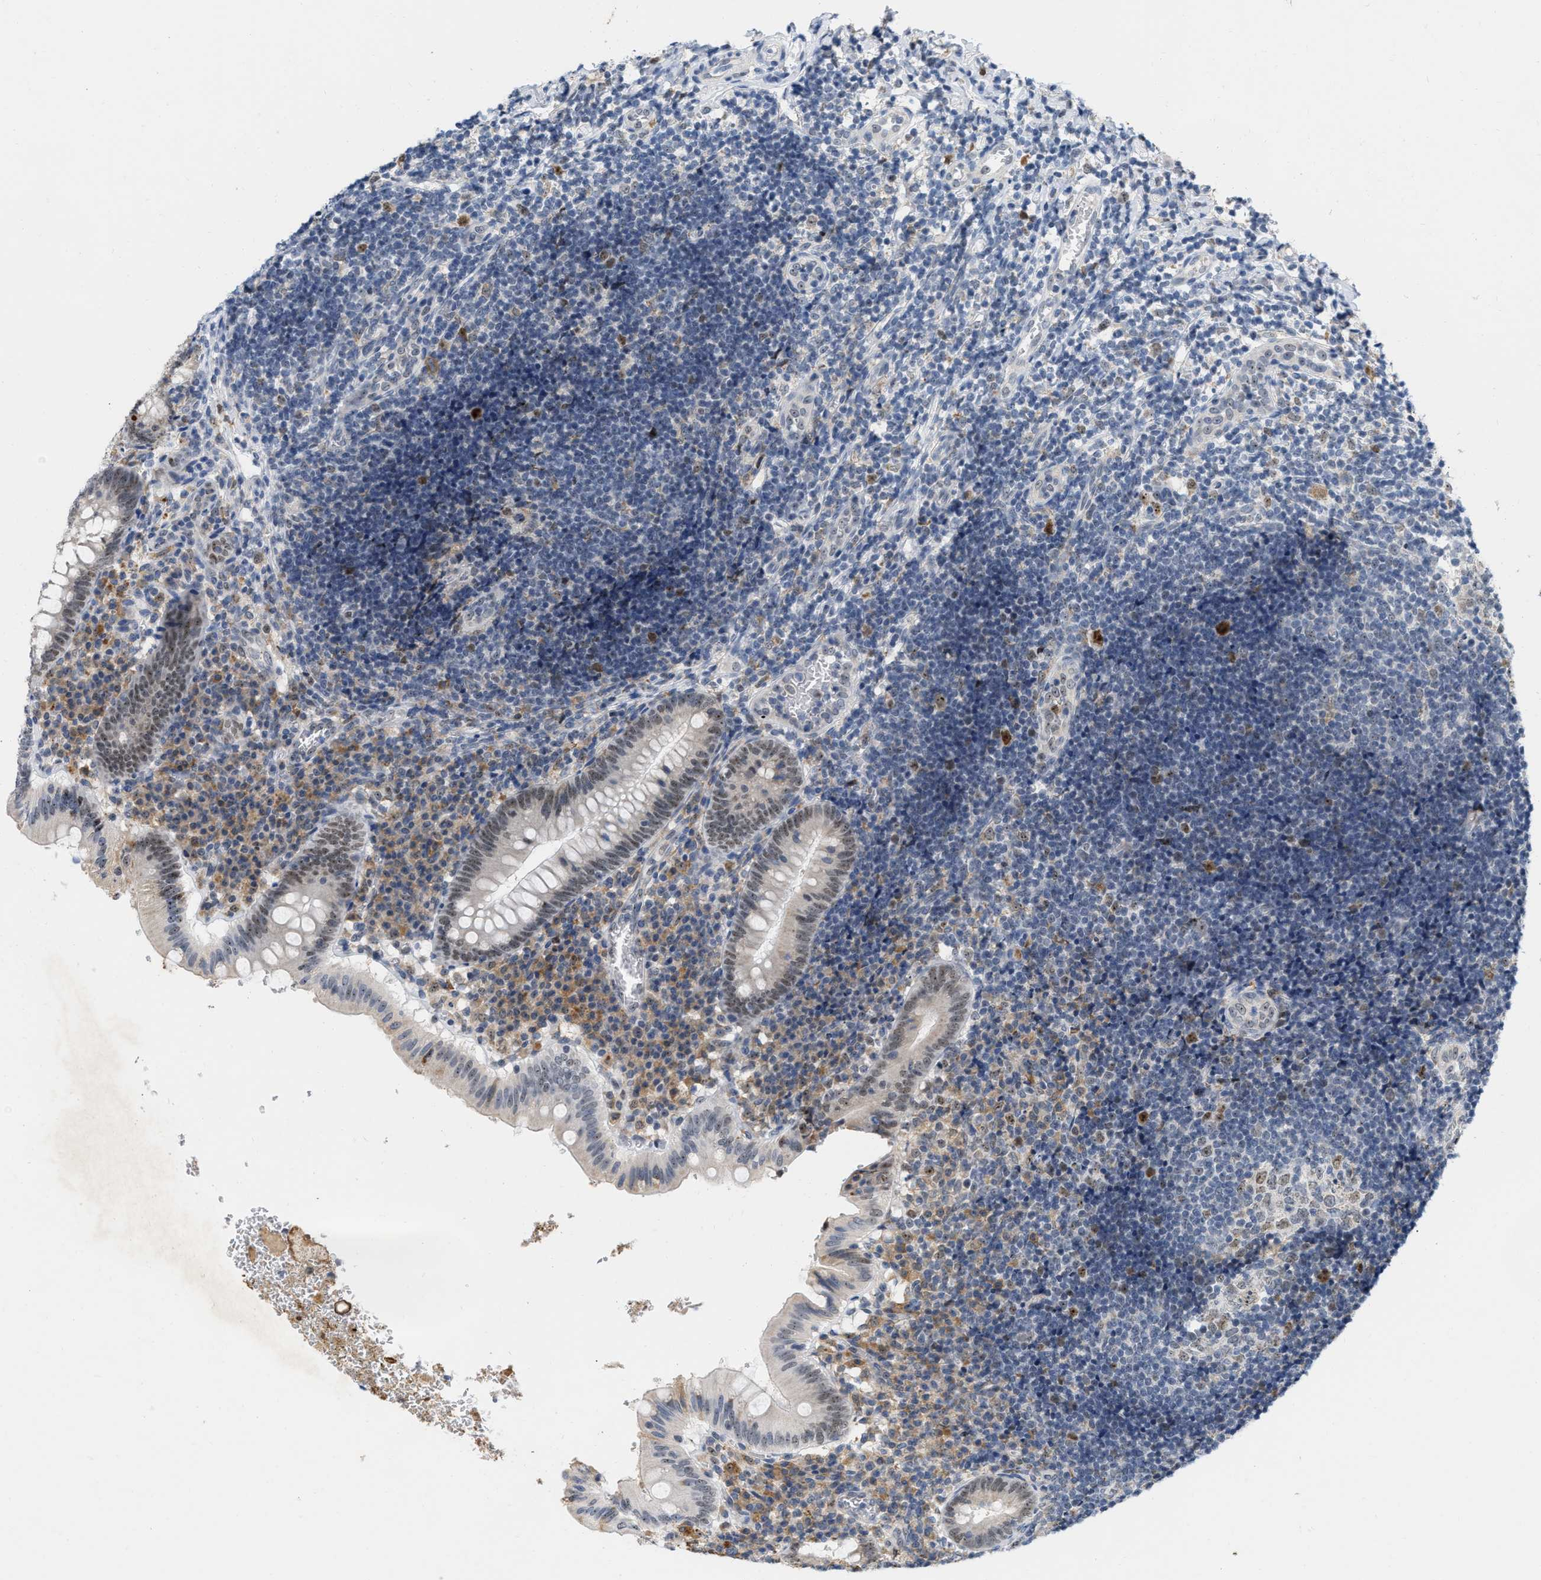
{"staining": {"intensity": "moderate", "quantity": "25%-75%", "location": "nuclear"}, "tissue": "appendix", "cell_type": "Glandular cells", "image_type": "normal", "snomed": [{"axis": "morphology", "description": "Normal tissue, NOS"}, {"axis": "topography", "description": "Appendix"}], "caption": "Immunohistochemistry (IHC) of unremarkable human appendix shows medium levels of moderate nuclear positivity in approximately 25%-75% of glandular cells.", "gene": "ELAC2", "patient": {"sex": "male", "age": 8}}